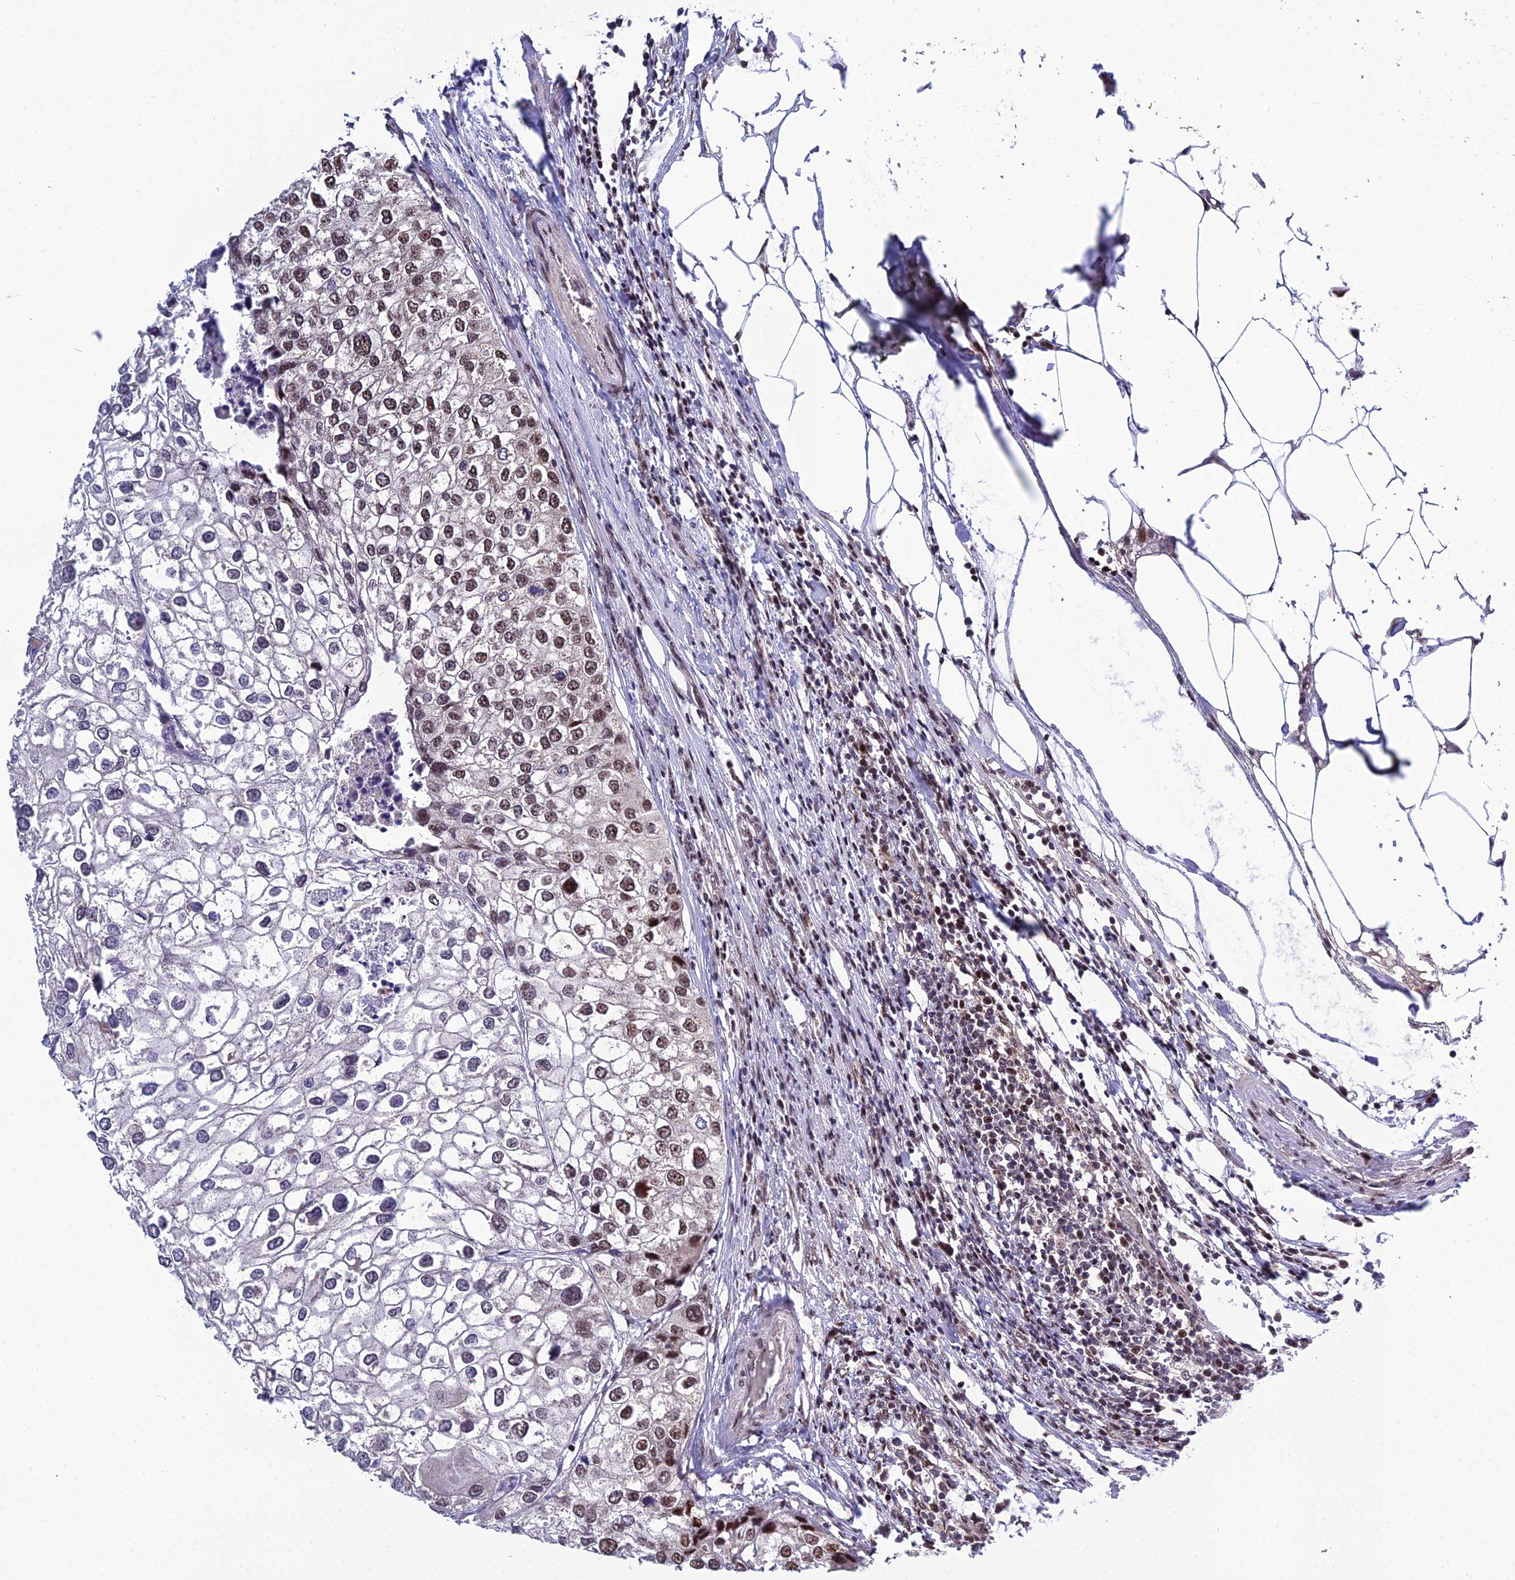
{"staining": {"intensity": "moderate", "quantity": "<25%", "location": "nuclear"}, "tissue": "urothelial cancer", "cell_type": "Tumor cells", "image_type": "cancer", "snomed": [{"axis": "morphology", "description": "Urothelial carcinoma, High grade"}, {"axis": "topography", "description": "Urinary bladder"}], "caption": "About <25% of tumor cells in human urothelial carcinoma (high-grade) exhibit moderate nuclear protein expression as visualized by brown immunohistochemical staining.", "gene": "ARL2", "patient": {"sex": "male", "age": 64}}